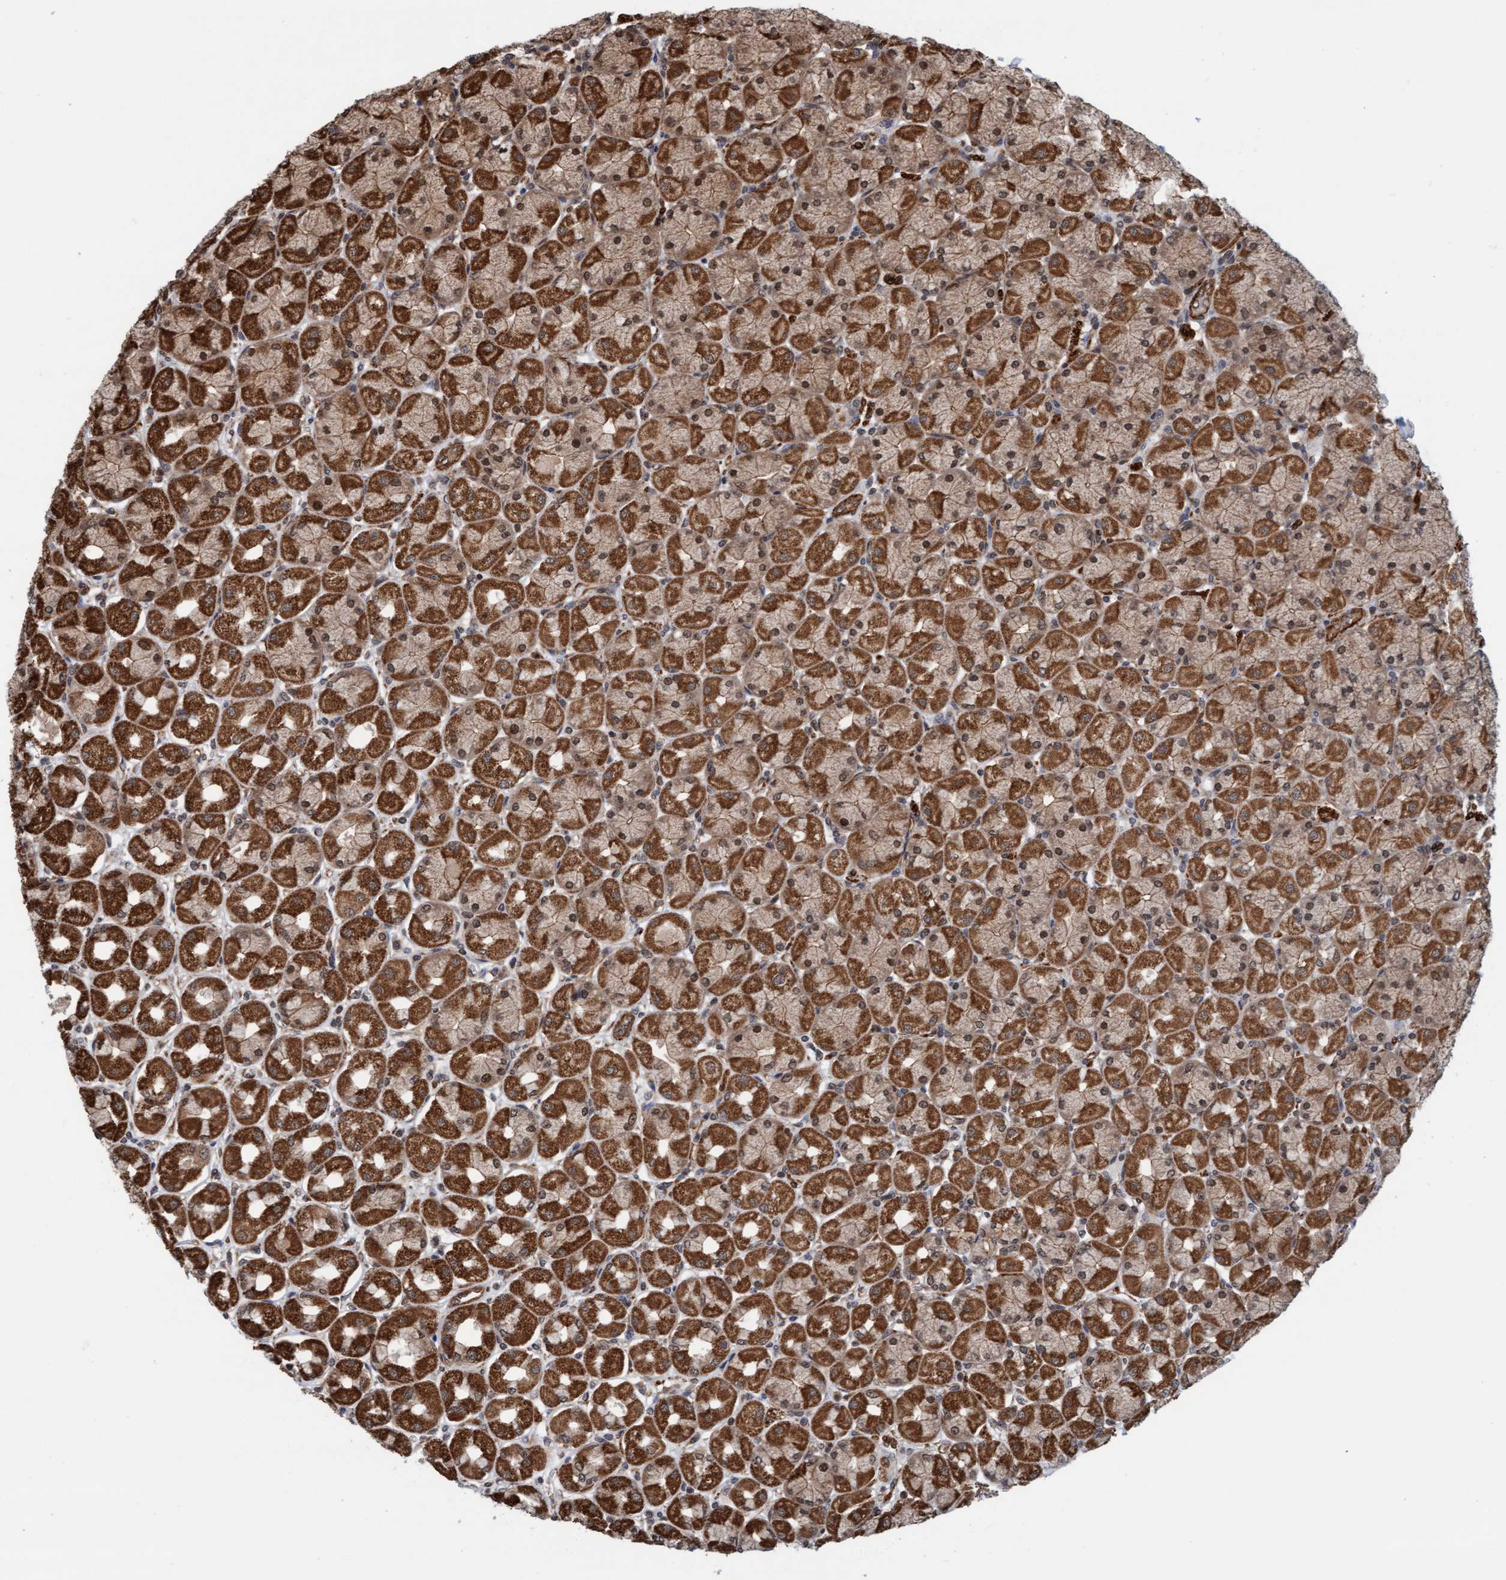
{"staining": {"intensity": "strong", "quantity": ">75%", "location": "cytoplasmic/membranous,nuclear"}, "tissue": "stomach", "cell_type": "Glandular cells", "image_type": "normal", "snomed": [{"axis": "morphology", "description": "Normal tissue, NOS"}, {"axis": "topography", "description": "Stomach, upper"}], "caption": "Immunohistochemical staining of benign human stomach exhibits >75% levels of strong cytoplasmic/membranous,nuclear protein positivity in approximately >75% of glandular cells.", "gene": "STXBP4", "patient": {"sex": "female", "age": 56}}